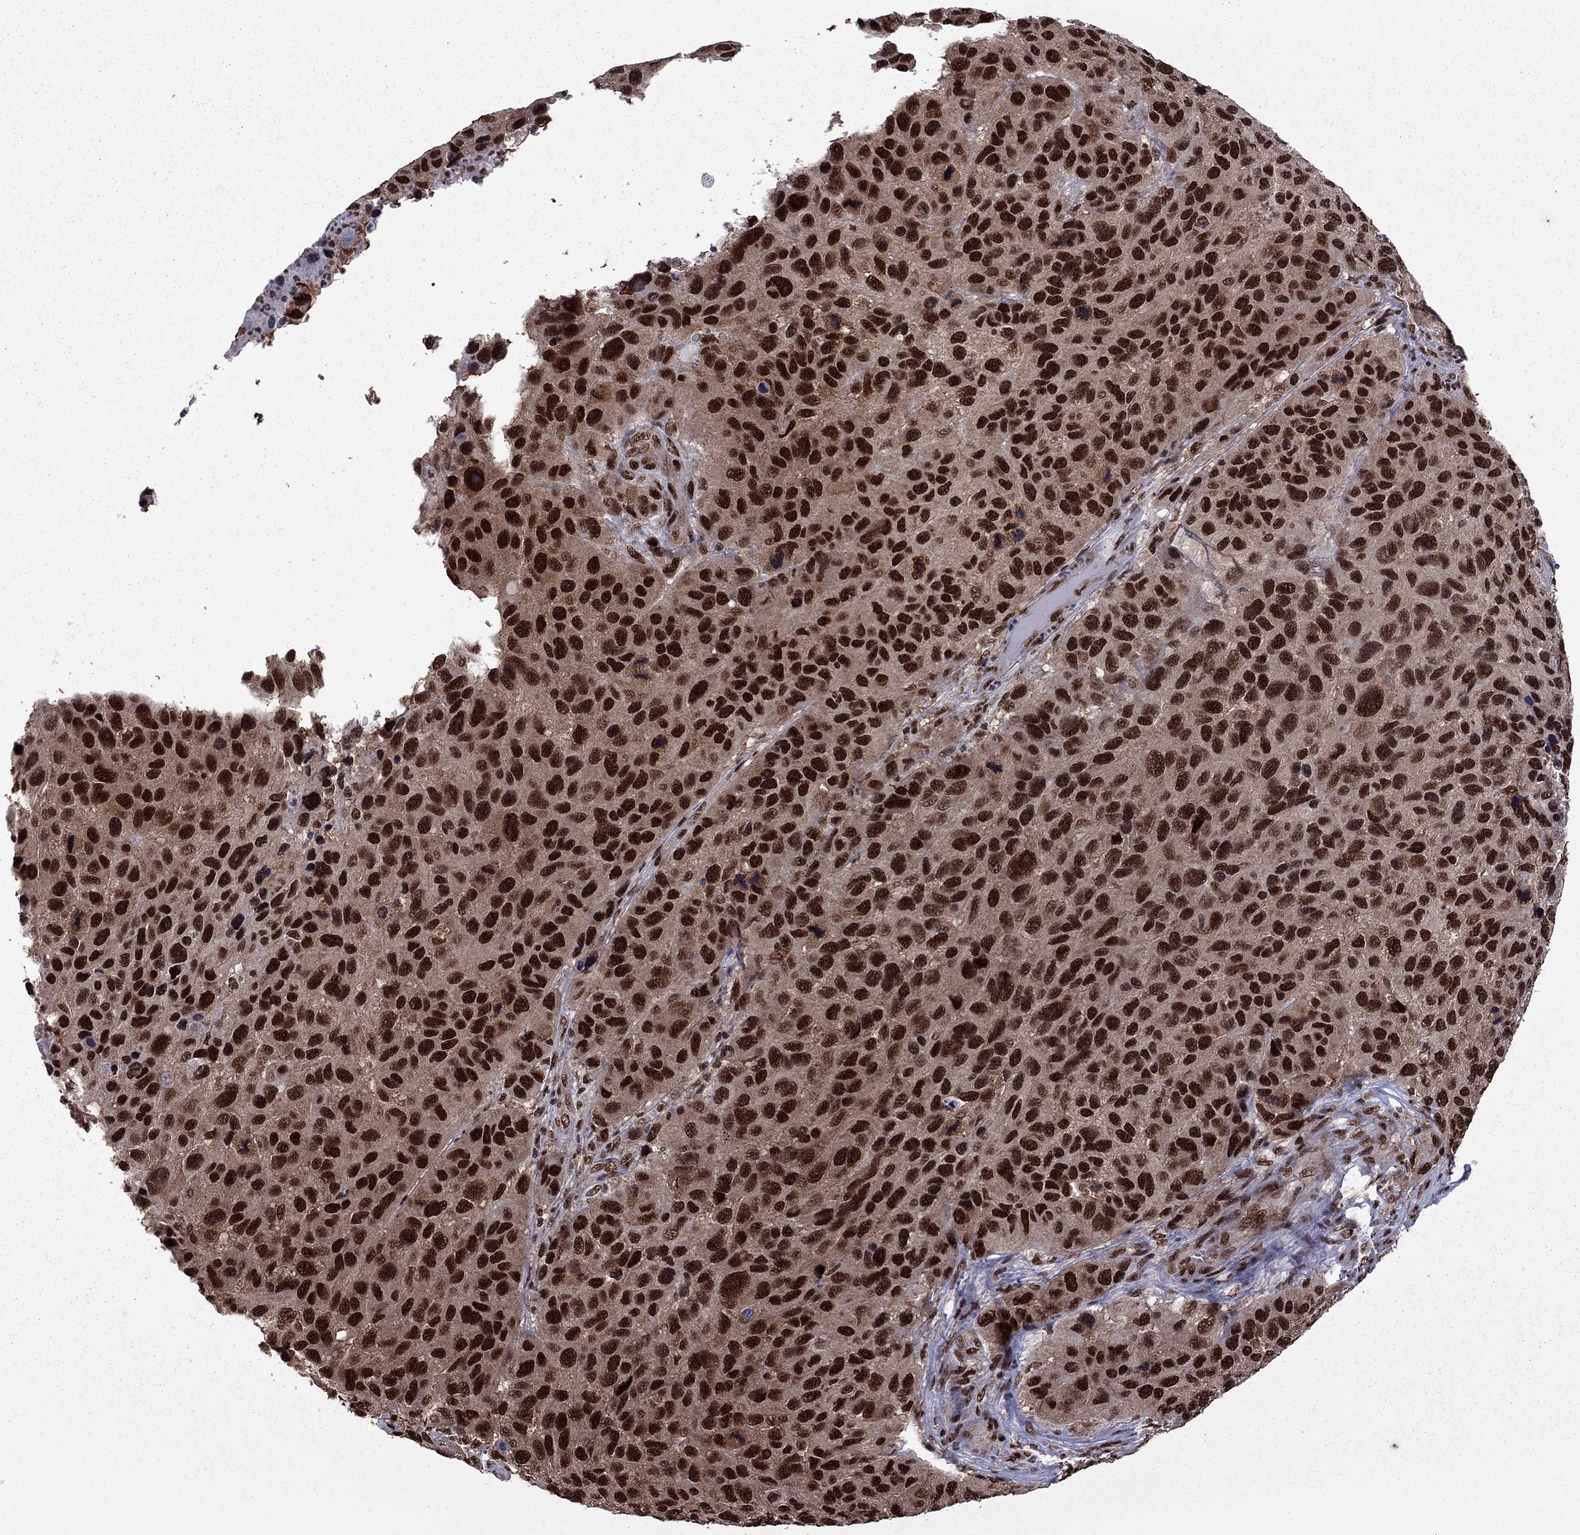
{"staining": {"intensity": "strong", "quantity": ">75%", "location": "nuclear"}, "tissue": "melanoma", "cell_type": "Tumor cells", "image_type": "cancer", "snomed": [{"axis": "morphology", "description": "Malignant melanoma, NOS"}, {"axis": "topography", "description": "Skin"}], "caption": "An immunohistochemistry (IHC) photomicrograph of neoplastic tissue is shown. Protein staining in brown labels strong nuclear positivity in melanoma within tumor cells.", "gene": "MED25", "patient": {"sex": "male", "age": 53}}